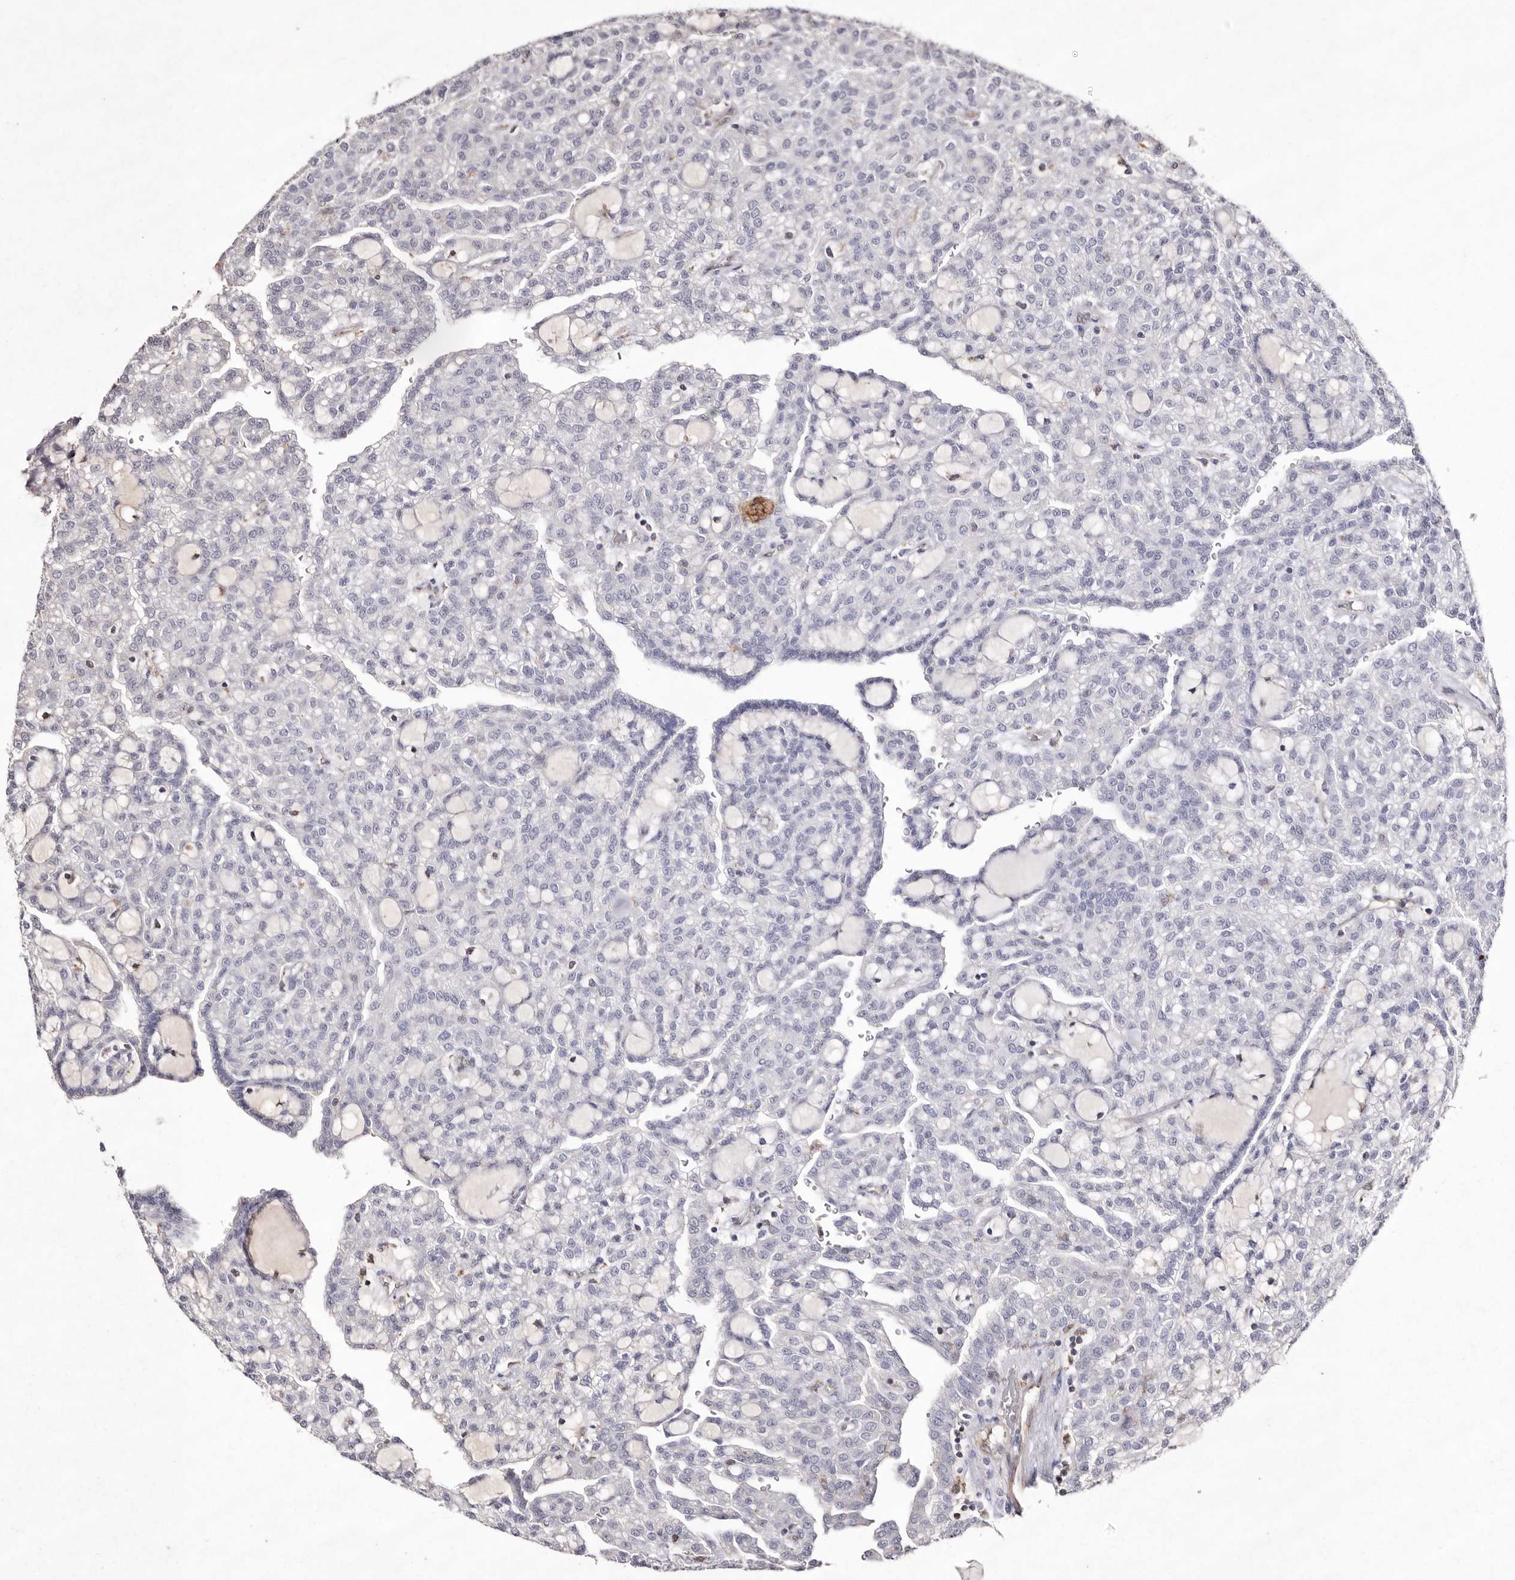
{"staining": {"intensity": "negative", "quantity": "none", "location": "none"}, "tissue": "renal cancer", "cell_type": "Tumor cells", "image_type": "cancer", "snomed": [{"axis": "morphology", "description": "Adenocarcinoma, NOS"}, {"axis": "topography", "description": "Kidney"}], "caption": "An IHC photomicrograph of renal cancer (adenocarcinoma) is shown. There is no staining in tumor cells of renal cancer (adenocarcinoma).", "gene": "GIMAP4", "patient": {"sex": "male", "age": 63}}